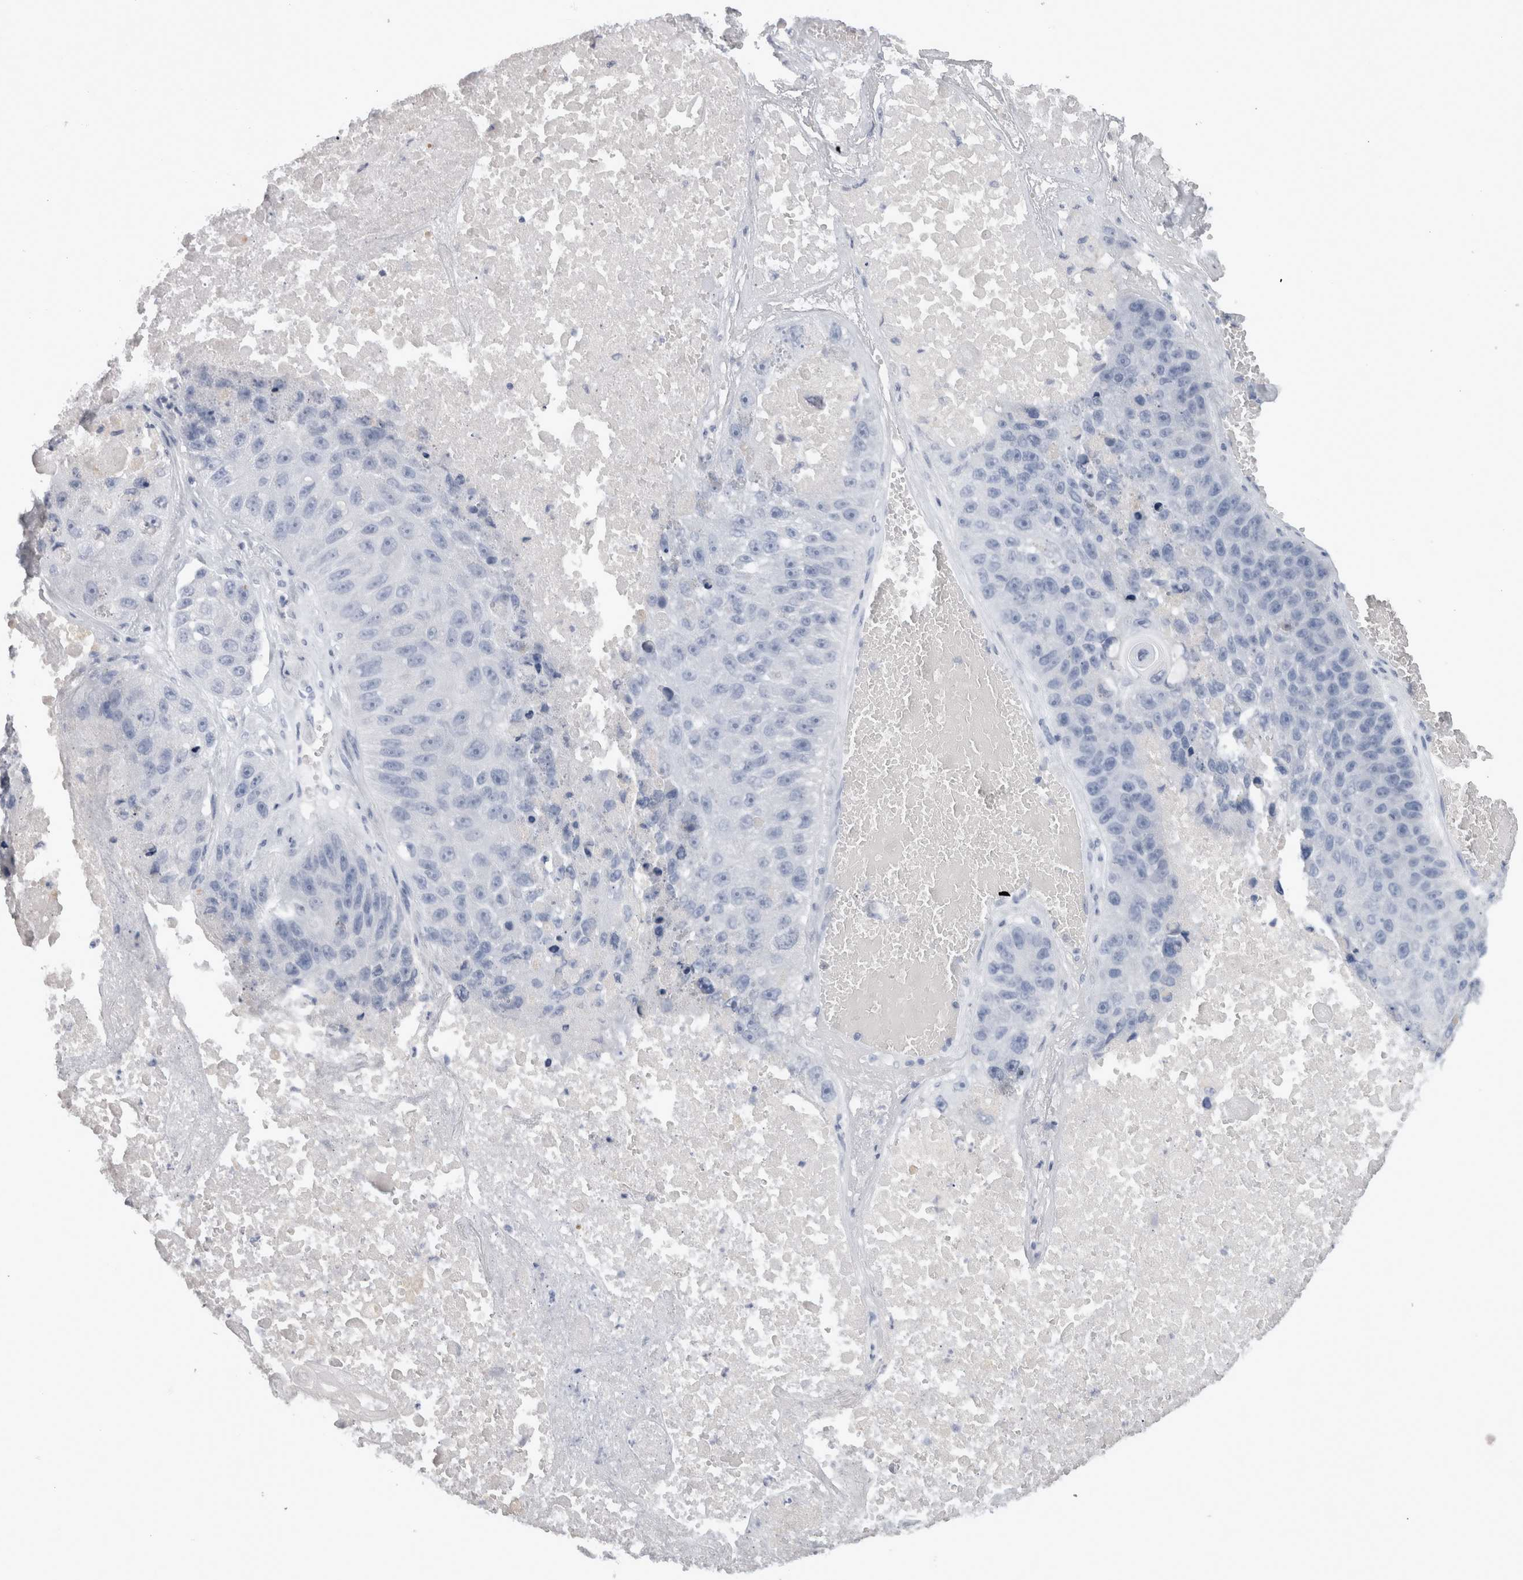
{"staining": {"intensity": "negative", "quantity": "none", "location": "none"}, "tissue": "lung cancer", "cell_type": "Tumor cells", "image_type": "cancer", "snomed": [{"axis": "morphology", "description": "Squamous cell carcinoma, NOS"}, {"axis": "topography", "description": "Lung"}], "caption": "Photomicrograph shows no significant protein positivity in tumor cells of lung squamous cell carcinoma.", "gene": "ADAM2", "patient": {"sex": "male", "age": 61}}